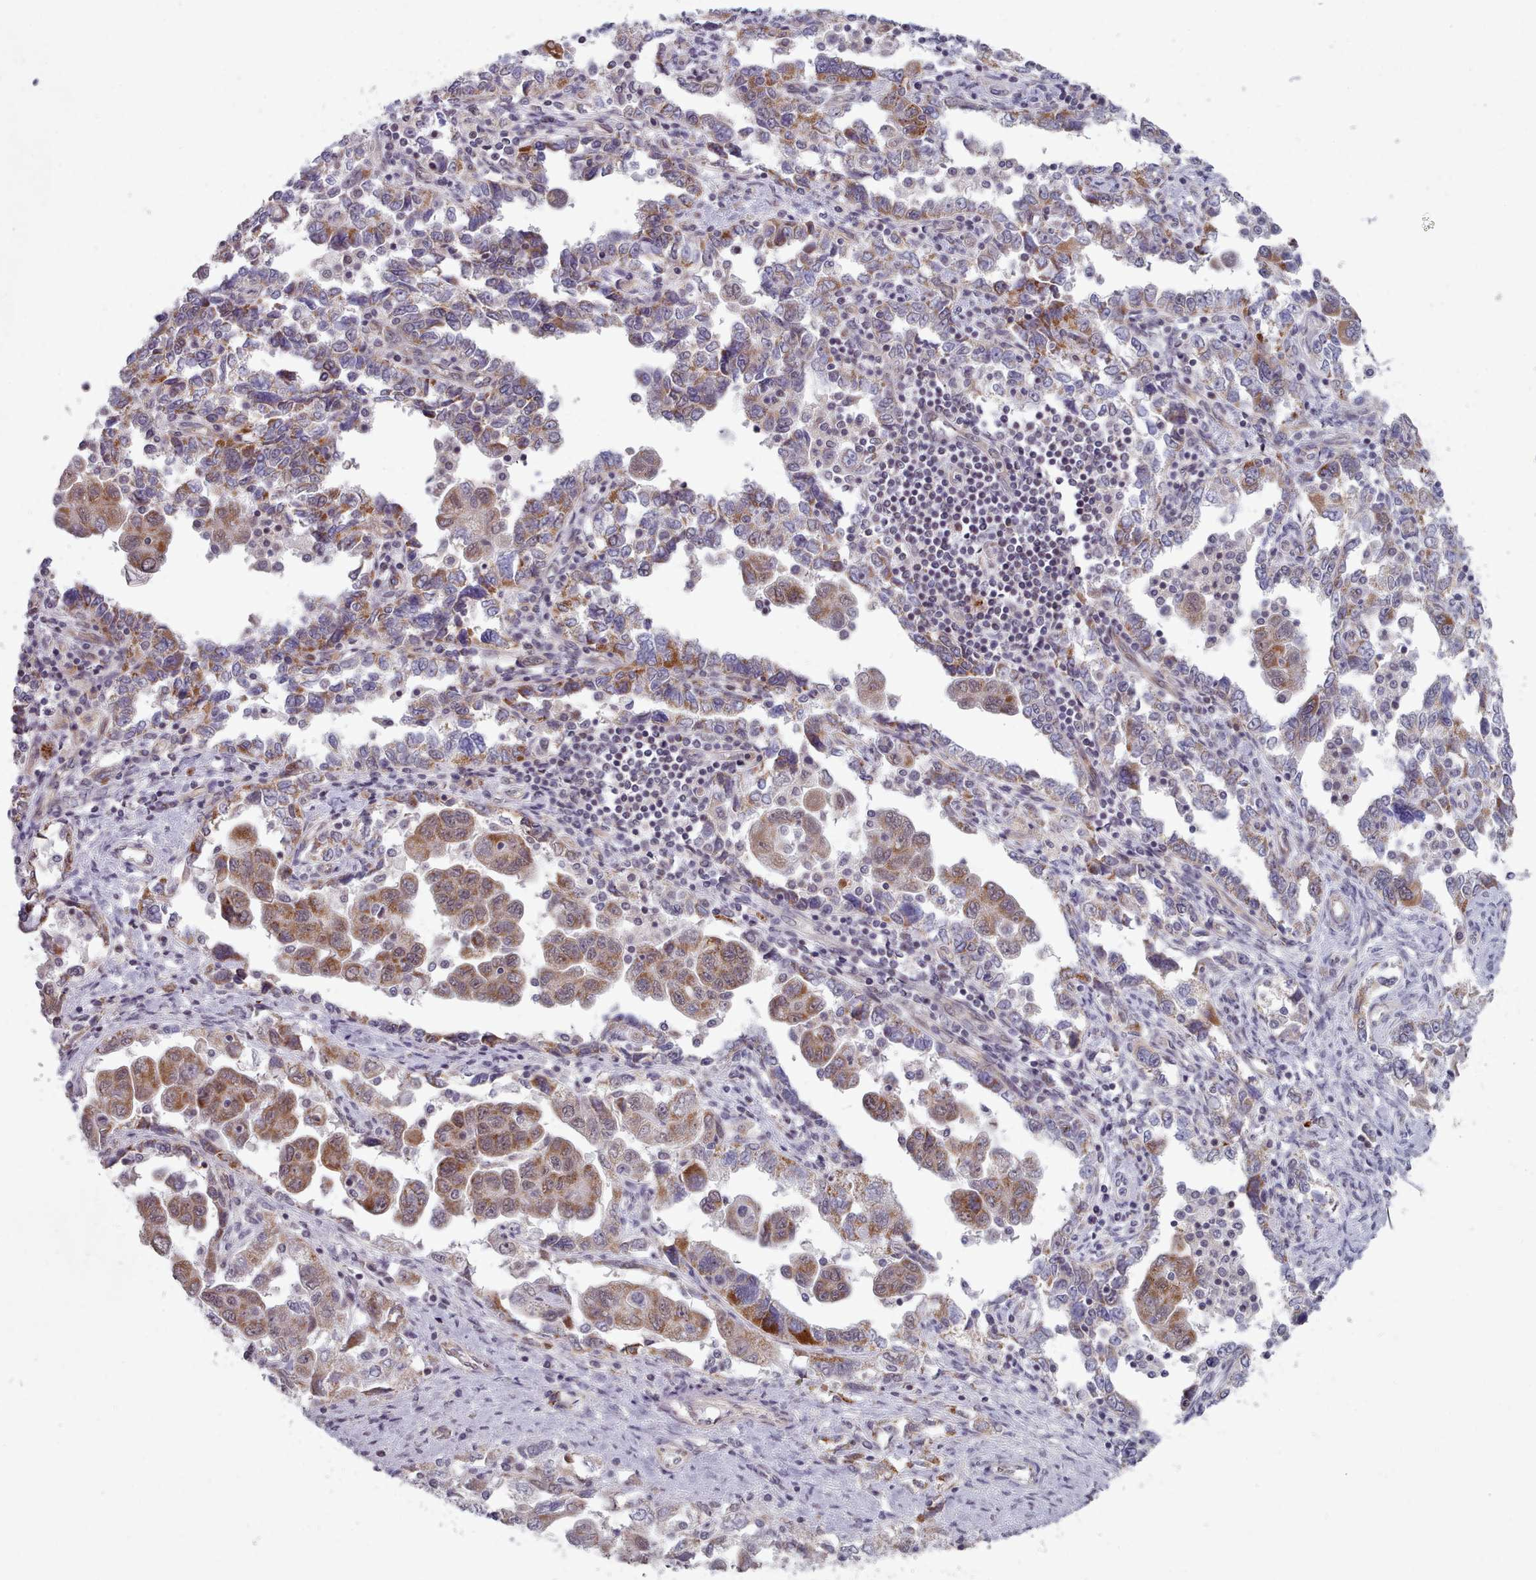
{"staining": {"intensity": "moderate", "quantity": ">75%", "location": "cytoplasmic/membranous,nuclear"}, "tissue": "ovarian cancer", "cell_type": "Tumor cells", "image_type": "cancer", "snomed": [{"axis": "morphology", "description": "Carcinoma, NOS"}, {"axis": "morphology", "description": "Cystadenocarcinoma, serous, NOS"}, {"axis": "topography", "description": "Ovary"}], "caption": "Immunohistochemistry (IHC) of human ovarian cancer (carcinoma) reveals medium levels of moderate cytoplasmic/membranous and nuclear positivity in about >75% of tumor cells.", "gene": "TRARG1", "patient": {"sex": "female", "age": 69}}